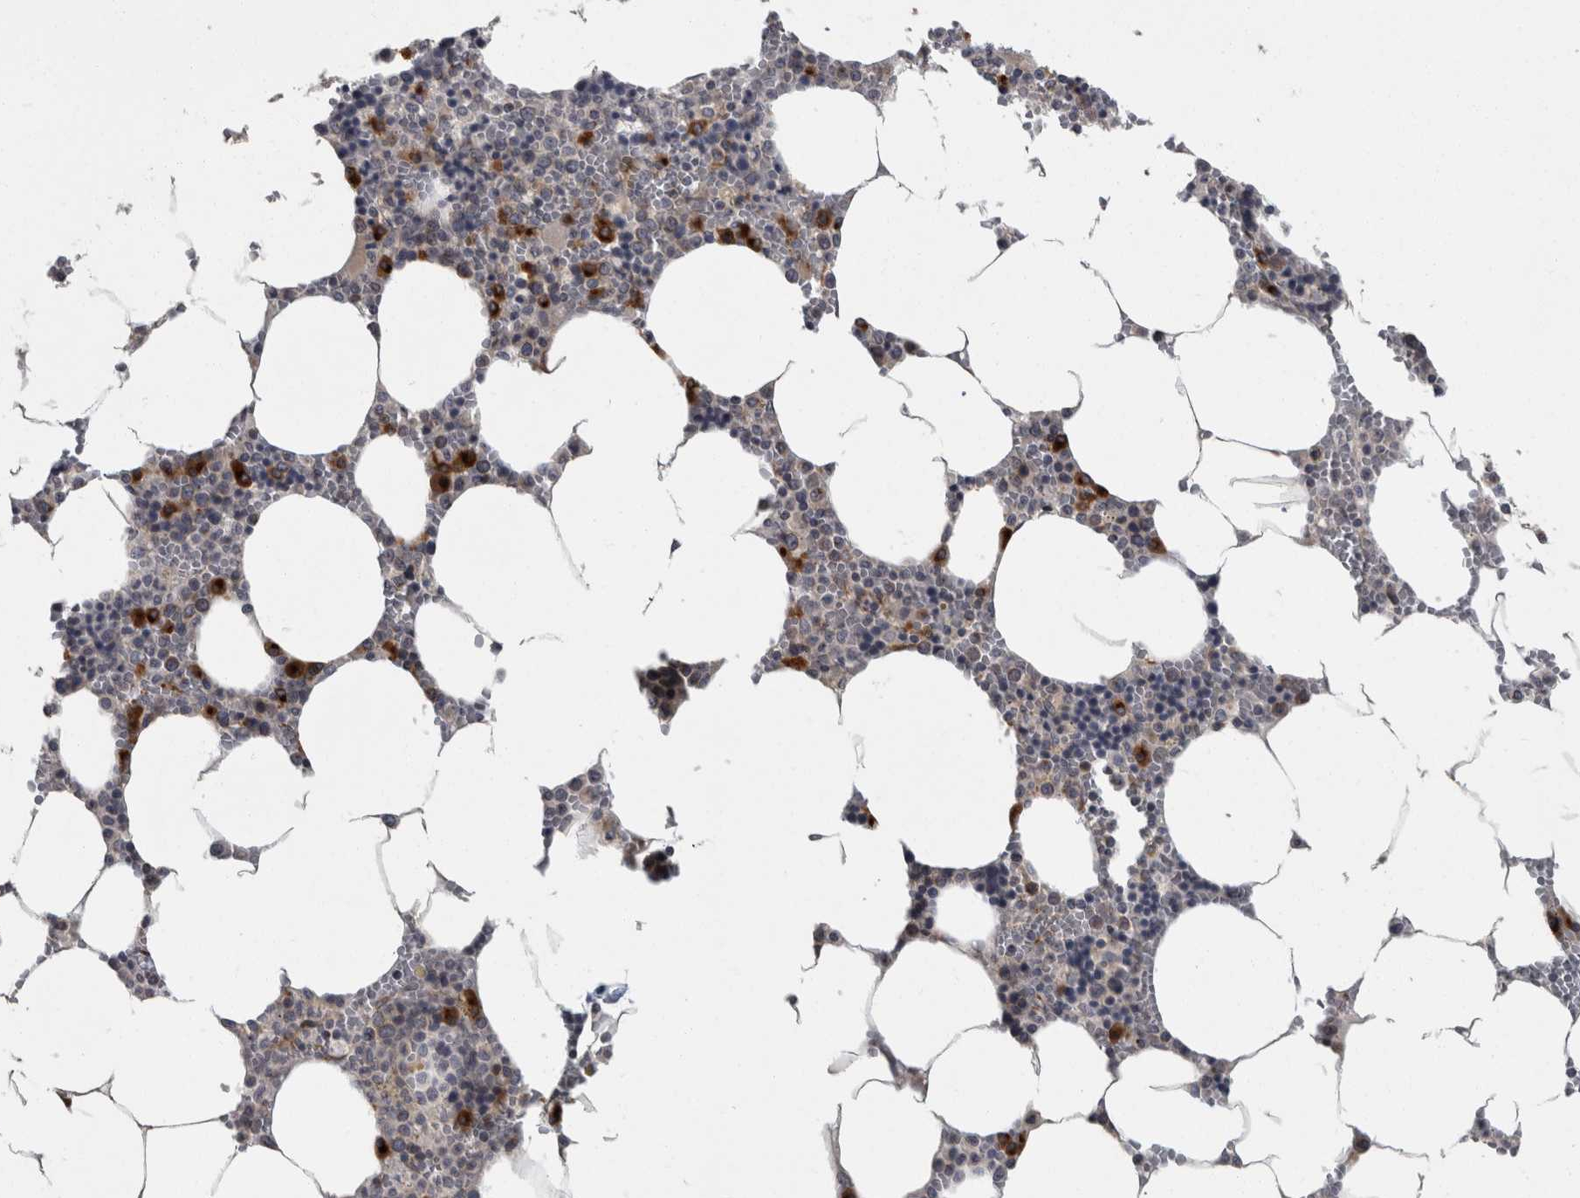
{"staining": {"intensity": "strong", "quantity": "<25%", "location": "cytoplasmic/membranous"}, "tissue": "bone marrow", "cell_type": "Hematopoietic cells", "image_type": "normal", "snomed": [{"axis": "morphology", "description": "Normal tissue, NOS"}, {"axis": "topography", "description": "Bone marrow"}], "caption": "Benign bone marrow demonstrates strong cytoplasmic/membranous staining in about <25% of hematopoietic cells (Stains: DAB (3,3'-diaminobenzidine) in brown, nuclei in blue, Microscopy: brightfield microscopy at high magnification)..", "gene": "LMAN2L", "patient": {"sex": "male", "age": 70}}